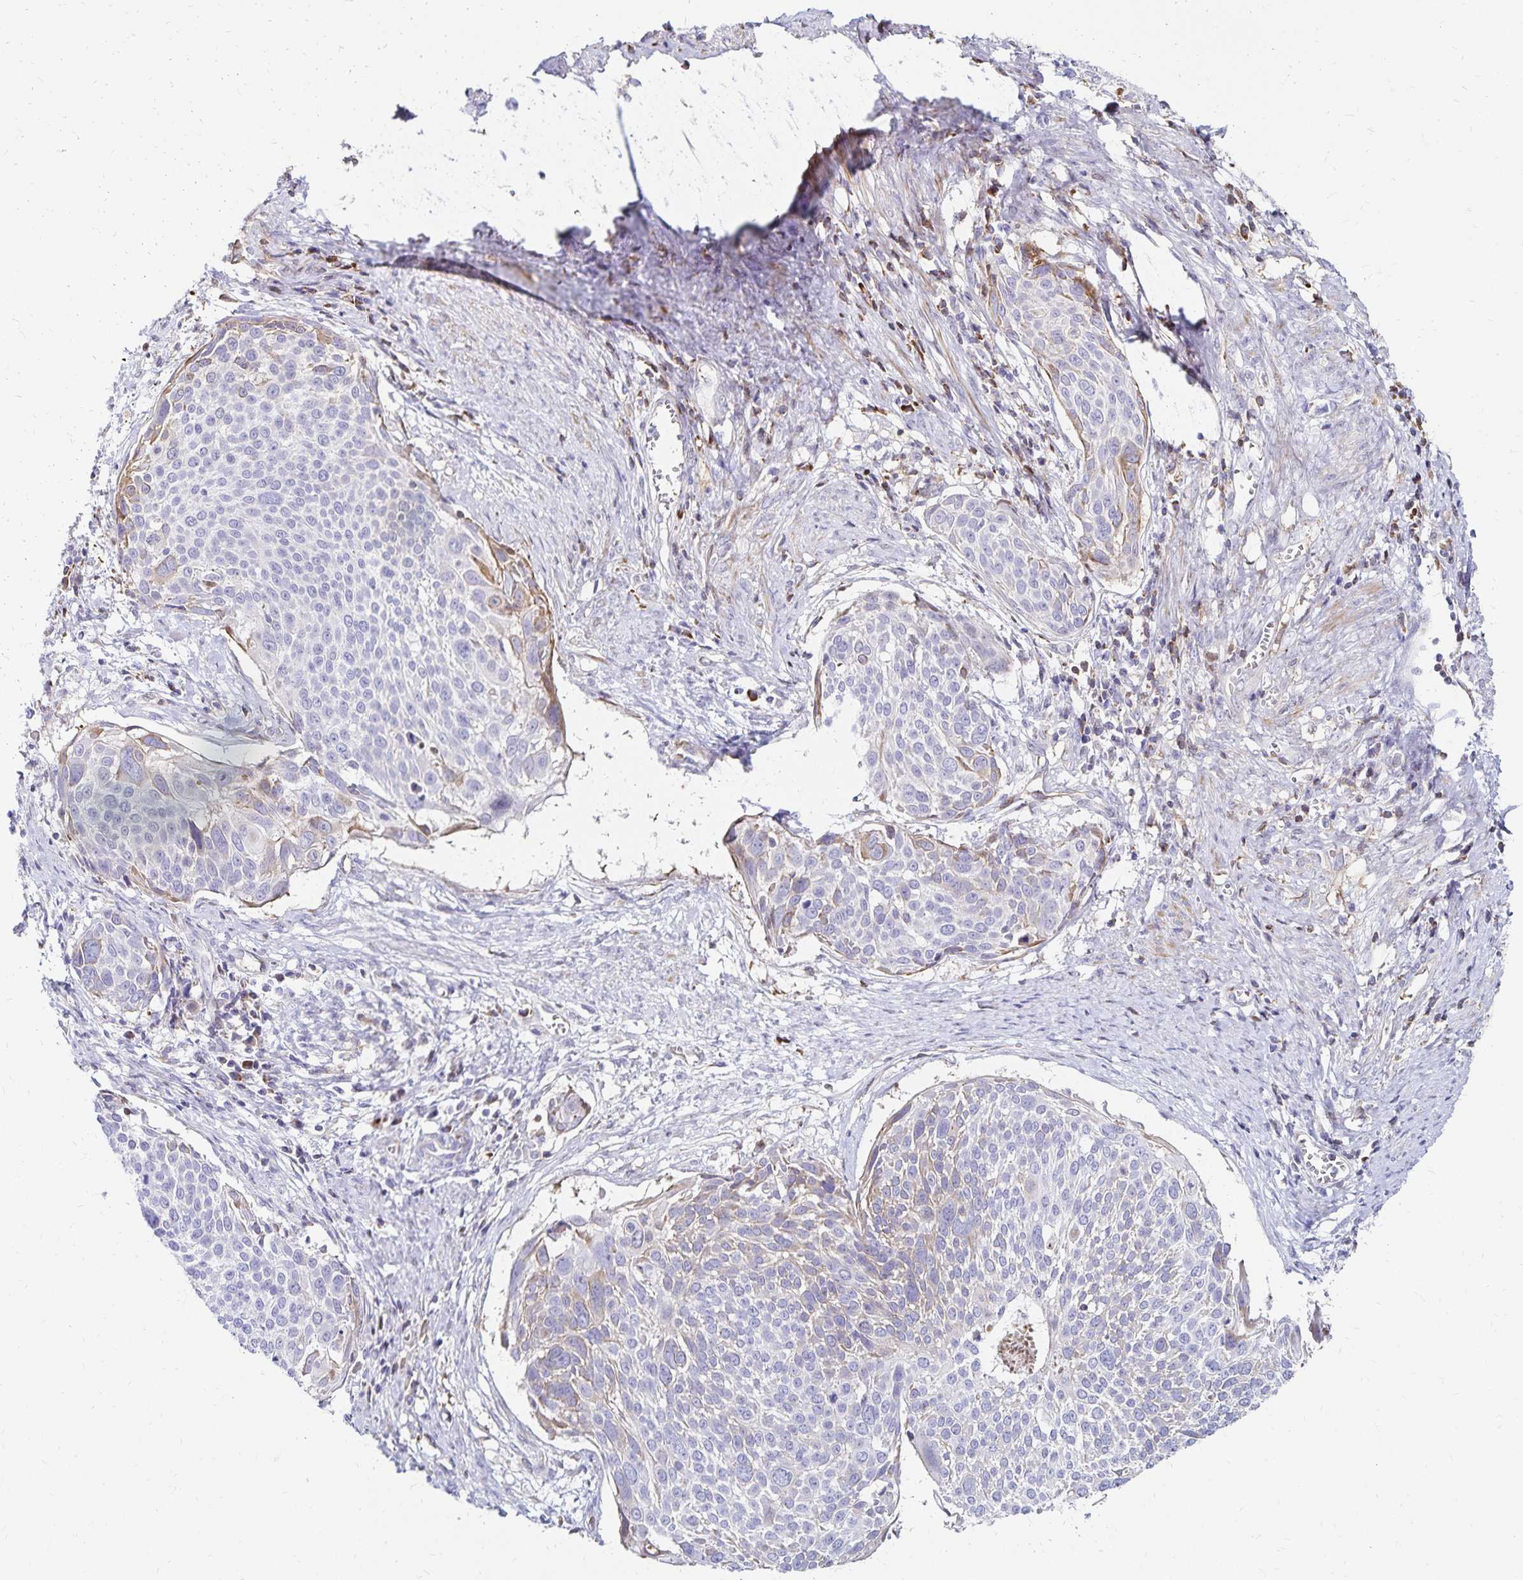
{"staining": {"intensity": "weak", "quantity": "<25%", "location": "cytoplasmic/membranous"}, "tissue": "cervical cancer", "cell_type": "Tumor cells", "image_type": "cancer", "snomed": [{"axis": "morphology", "description": "Squamous cell carcinoma, NOS"}, {"axis": "topography", "description": "Cervix"}], "caption": "Immunohistochemistry (IHC) image of human squamous cell carcinoma (cervical) stained for a protein (brown), which exhibits no expression in tumor cells.", "gene": "NECAP1", "patient": {"sex": "female", "age": 39}}